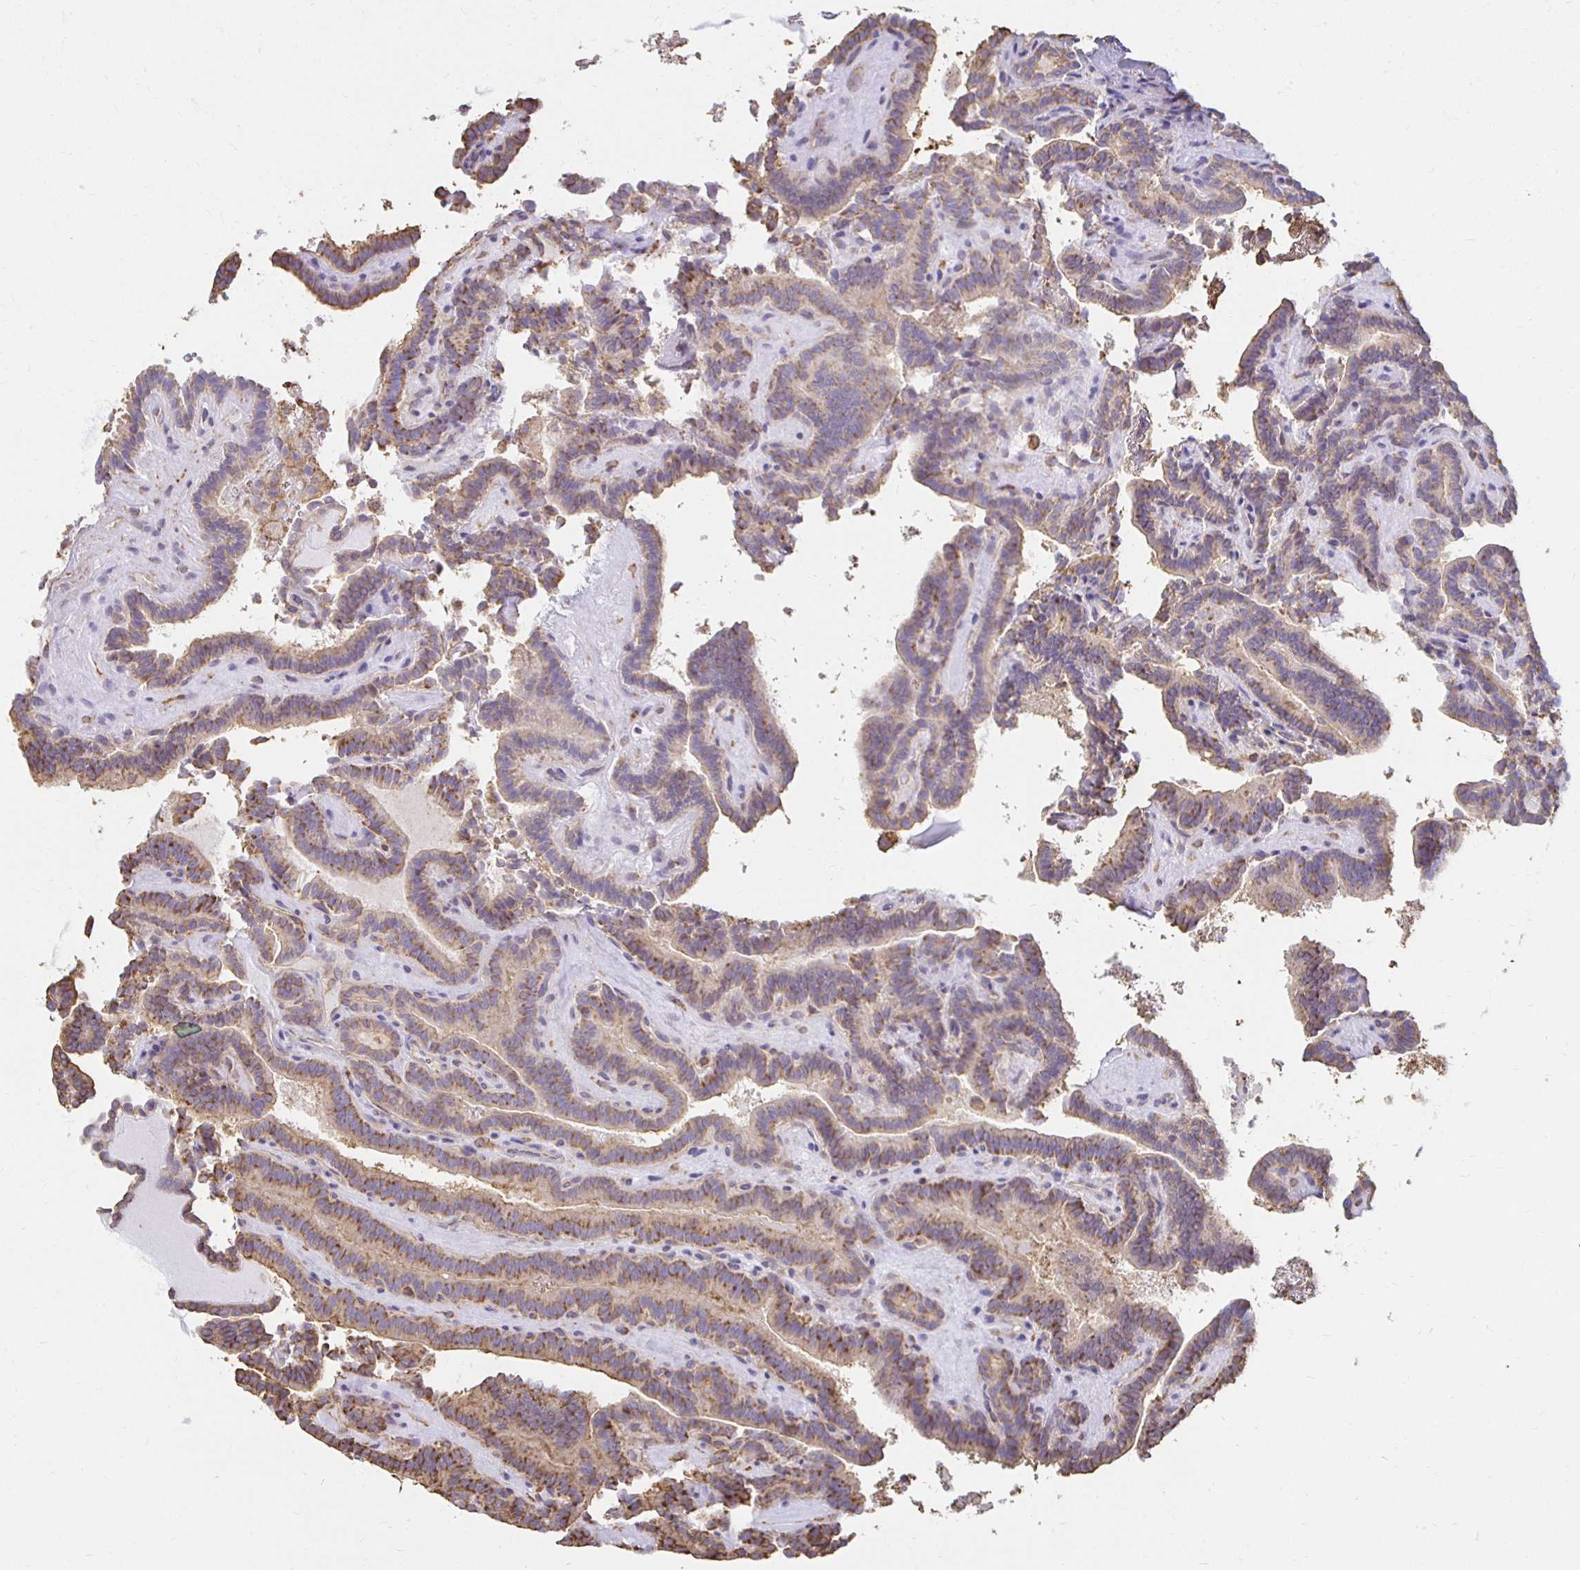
{"staining": {"intensity": "moderate", "quantity": "25%-75%", "location": "cytoplasmic/membranous"}, "tissue": "thyroid cancer", "cell_type": "Tumor cells", "image_type": "cancer", "snomed": [{"axis": "morphology", "description": "Papillary adenocarcinoma, NOS"}, {"axis": "topography", "description": "Thyroid gland"}], "caption": "Protein expression analysis of thyroid cancer reveals moderate cytoplasmic/membranous positivity in approximately 25%-75% of tumor cells. Ihc stains the protein of interest in brown and the nuclei are stained blue.", "gene": "TAS1R3", "patient": {"sex": "female", "age": 21}}